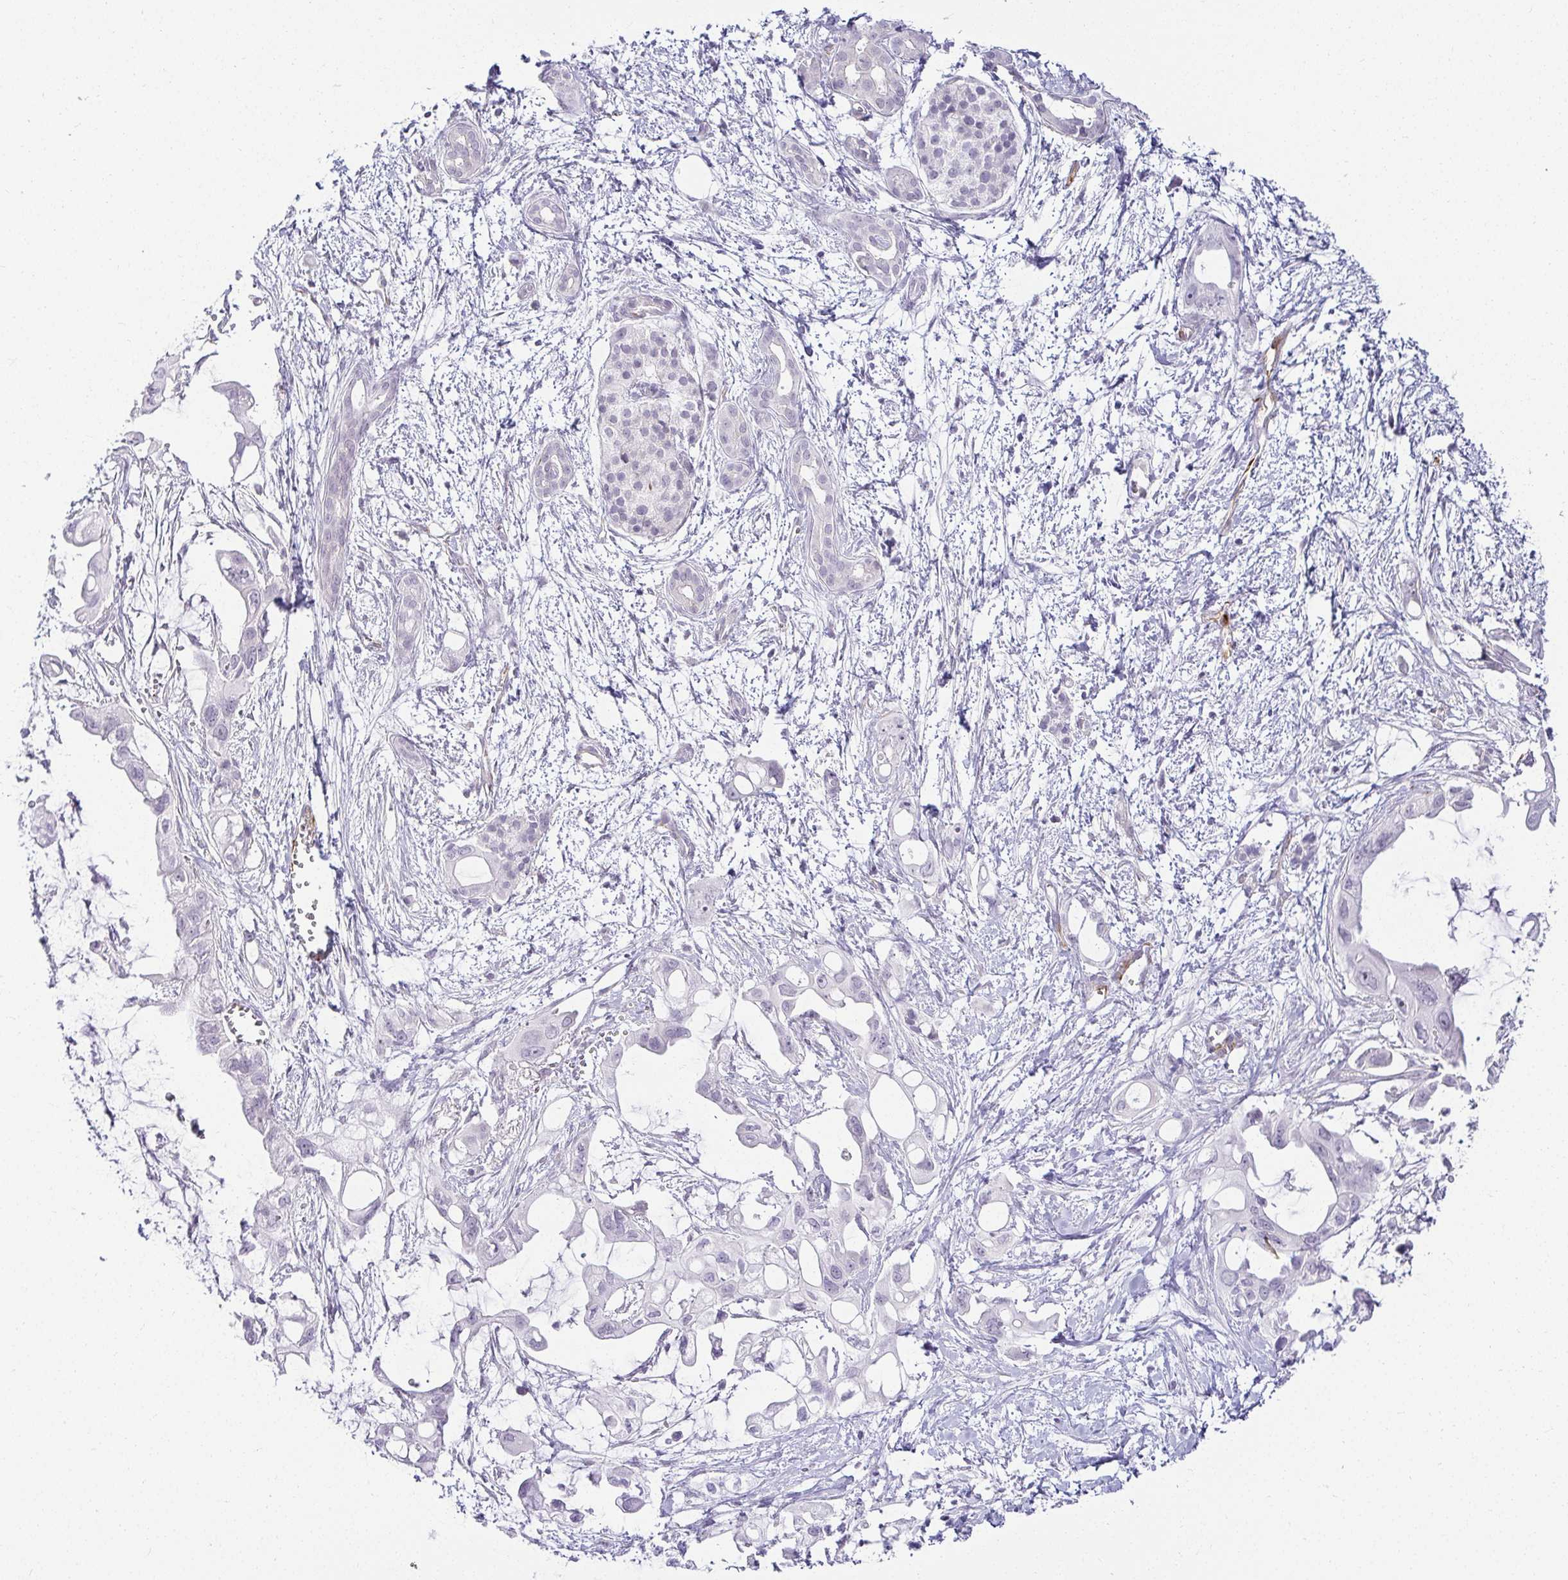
{"staining": {"intensity": "negative", "quantity": "none", "location": "none"}, "tissue": "pancreatic cancer", "cell_type": "Tumor cells", "image_type": "cancer", "snomed": [{"axis": "morphology", "description": "Adenocarcinoma, NOS"}, {"axis": "topography", "description": "Pancreas"}], "caption": "This image is of adenocarcinoma (pancreatic) stained with immunohistochemistry (IHC) to label a protein in brown with the nuclei are counter-stained blue. There is no staining in tumor cells. (Immunohistochemistry, brightfield microscopy, high magnification).", "gene": "ACAN", "patient": {"sex": "male", "age": 61}}